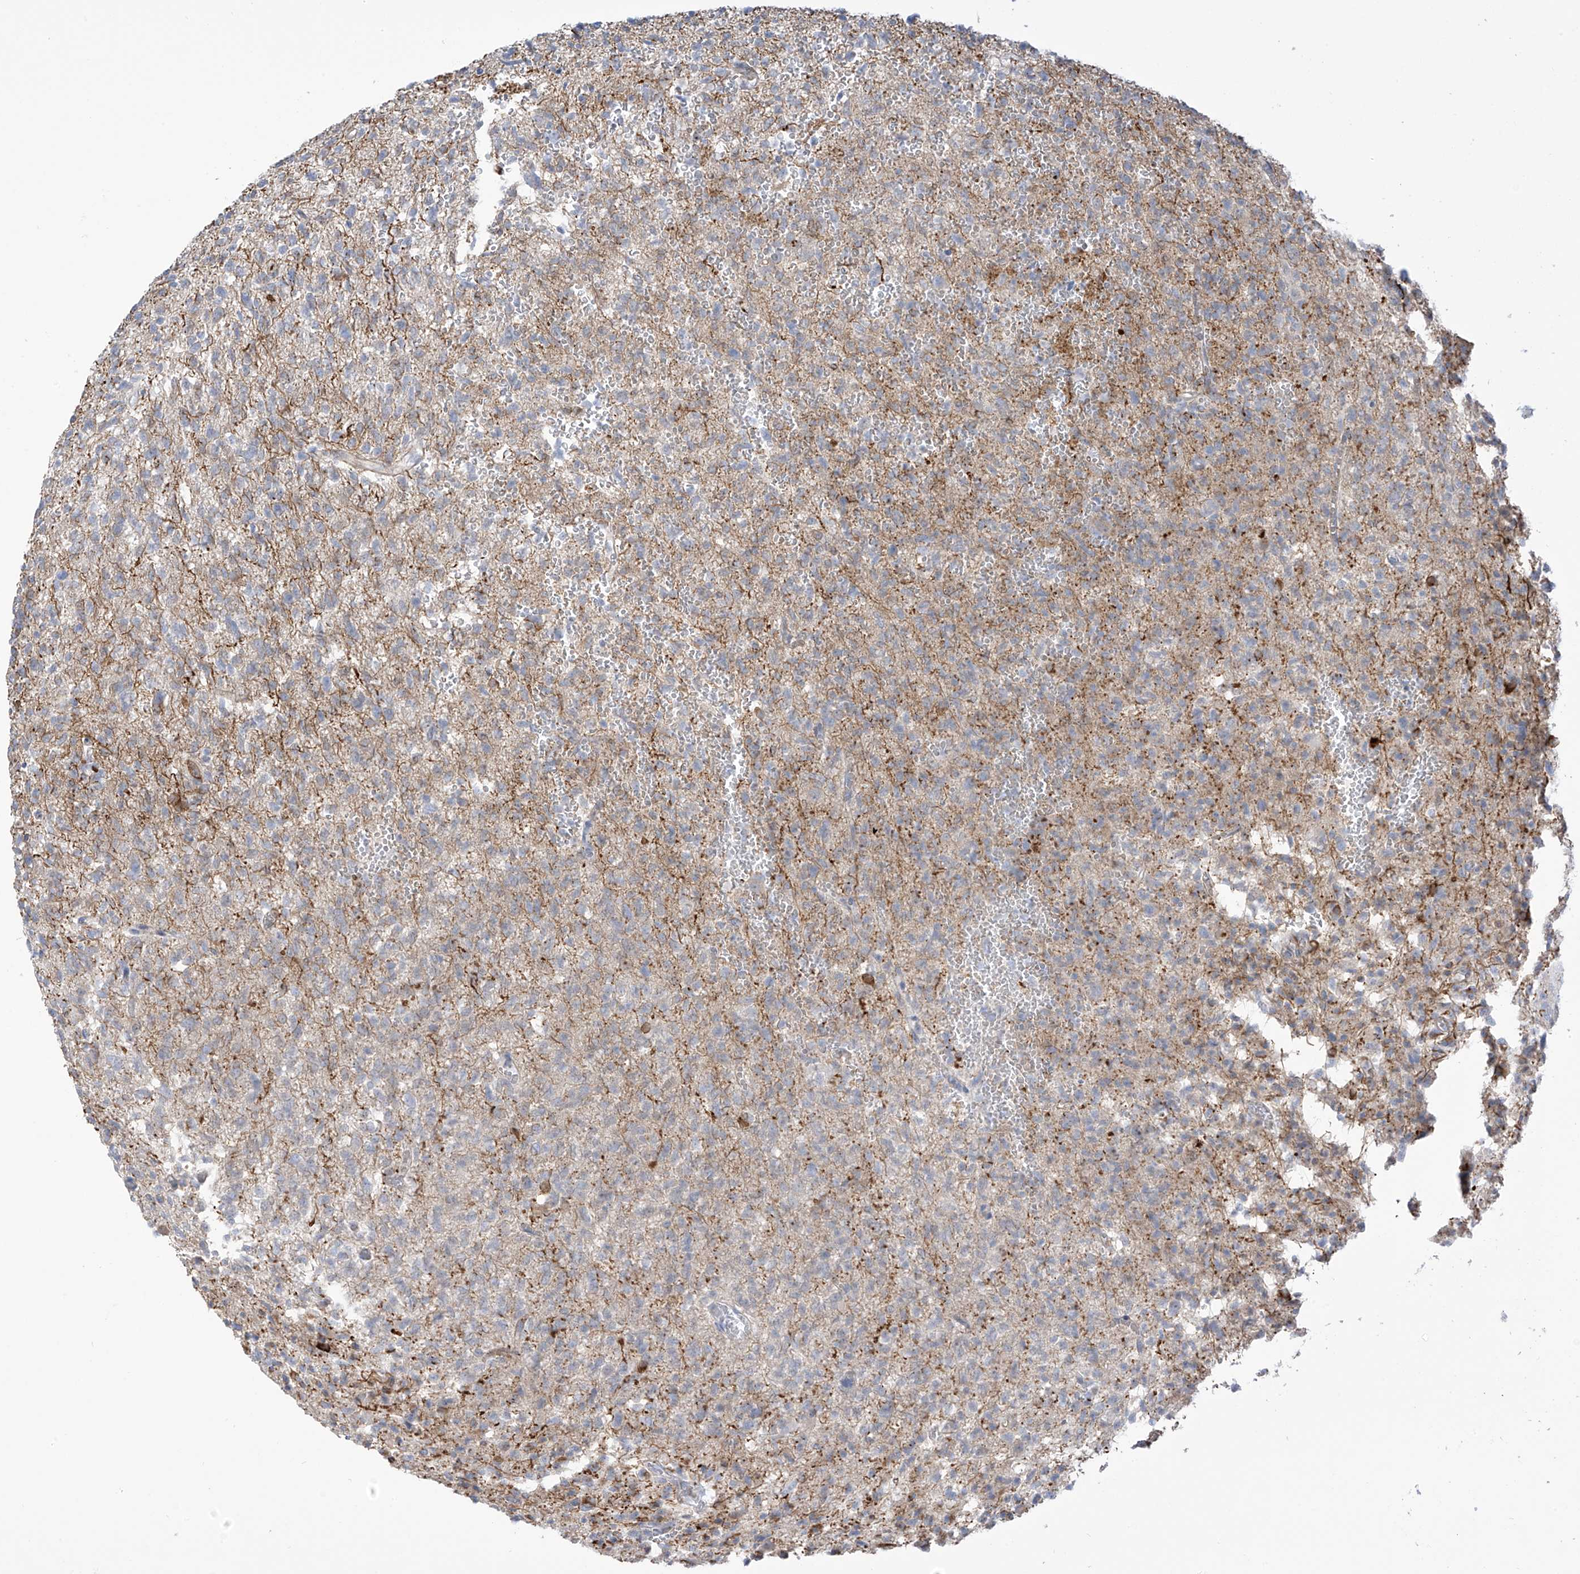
{"staining": {"intensity": "negative", "quantity": "none", "location": "none"}, "tissue": "glioma", "cell_type": "Tumor cells", "image_type": "cancer", "snomed": [{"axis": "morphology", "description": "Glioma, malignant, High grade"}, {"axis": "topography", "description": "Brain"}], "caption": "An immunohistochemistry (IHC) micrograph of glioma is shown. There is no staining in tumor cells of glioma. The staining was performed using DAB to visualize the protein expression in brown, while the nuclei were stained in blue with hematoxylin (Magnification: 20x).", "gene": "HS6ST2", "patient": {"sex": "female", "age": 57}}